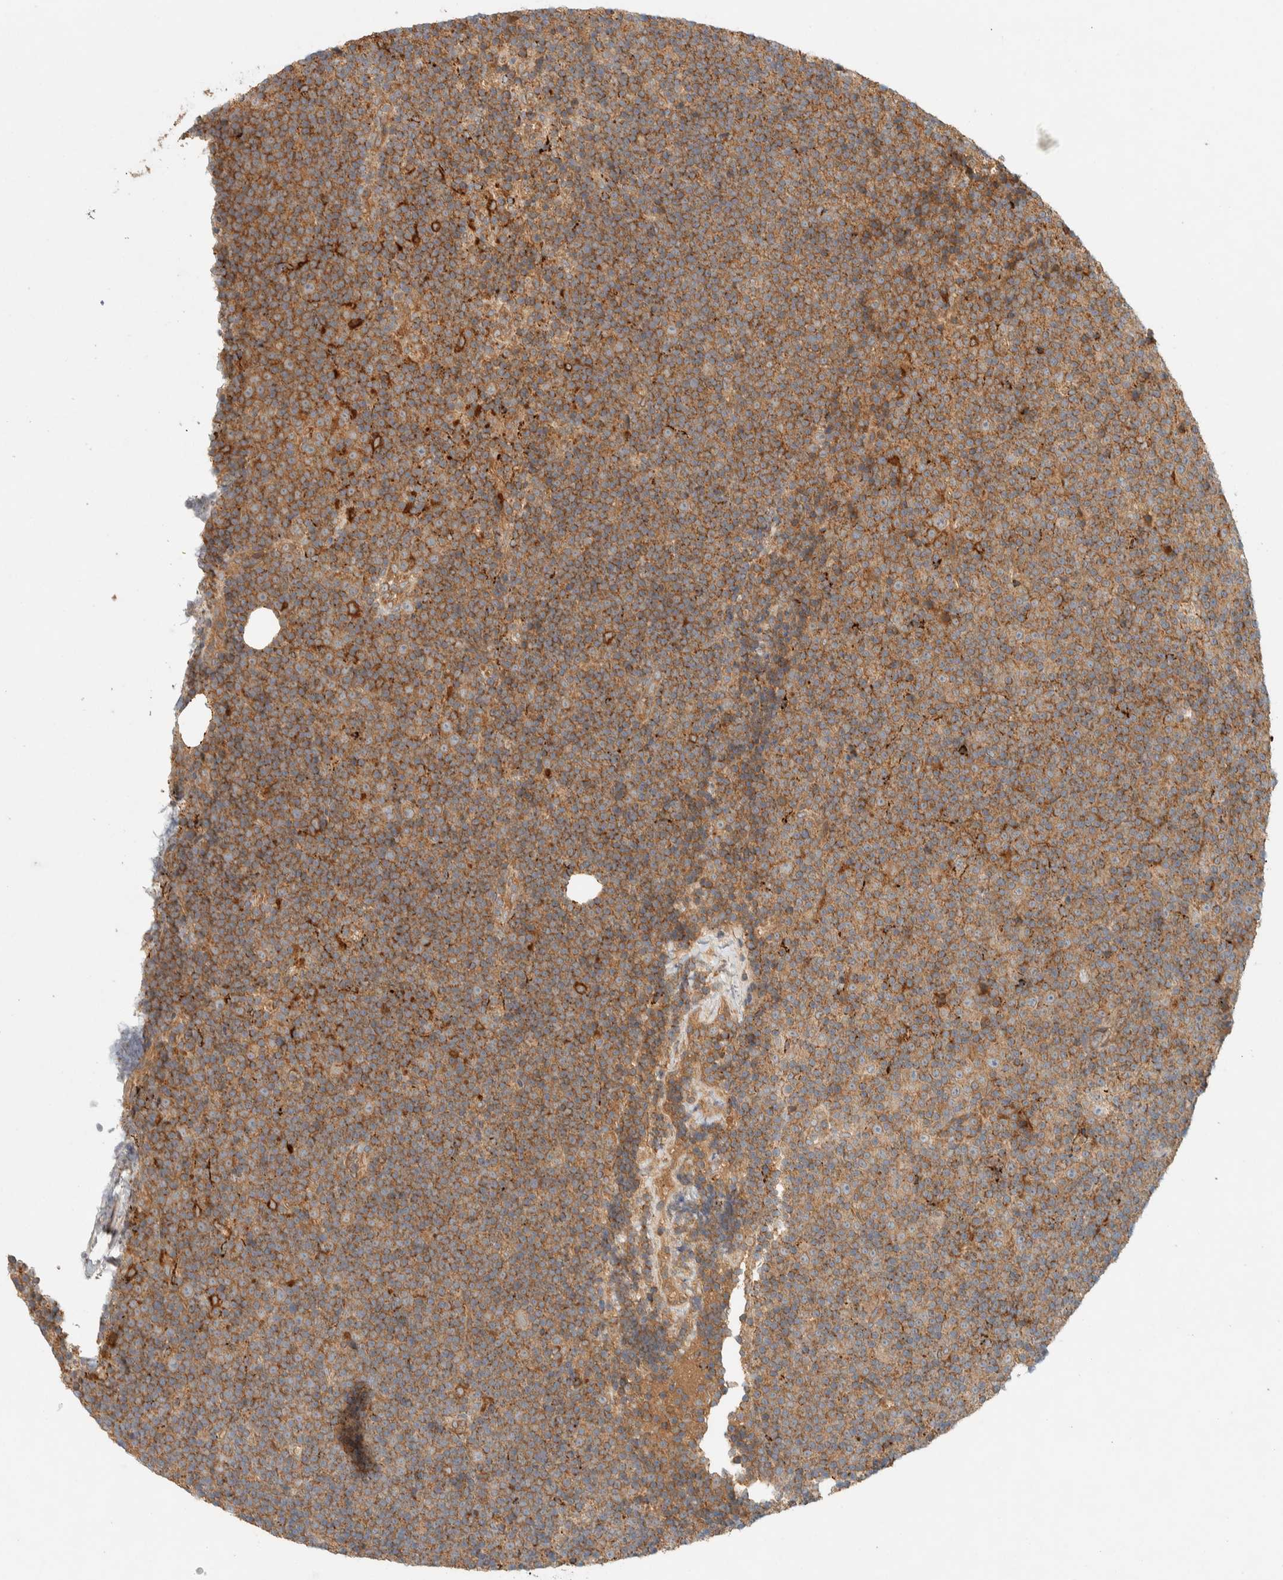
{"staining": {"intensity": "moderate", "quantity": ">75%", "location": "cytoplasmic/membranous"}, "tissue": "lymphoma", "cell_type": "Tumor cells", "image_type": "cancer", "snomed": [{"axis": "morphology", "description": "Malignant lymphoma, non-Hodgkin's type, Low grade"}, {"axis": "topography", "description": "Lymph node"}], "caption": "This is a histology image of immunohistochemistry (IHC) staining of malignant lymphoma, non-Hodgkin's type (low-grade), which shows moderate expression in the cytoplasmic/membranous of tumor cells.", "gene": "FAM167A", "patient": {"sex": "female", "age": 67}}